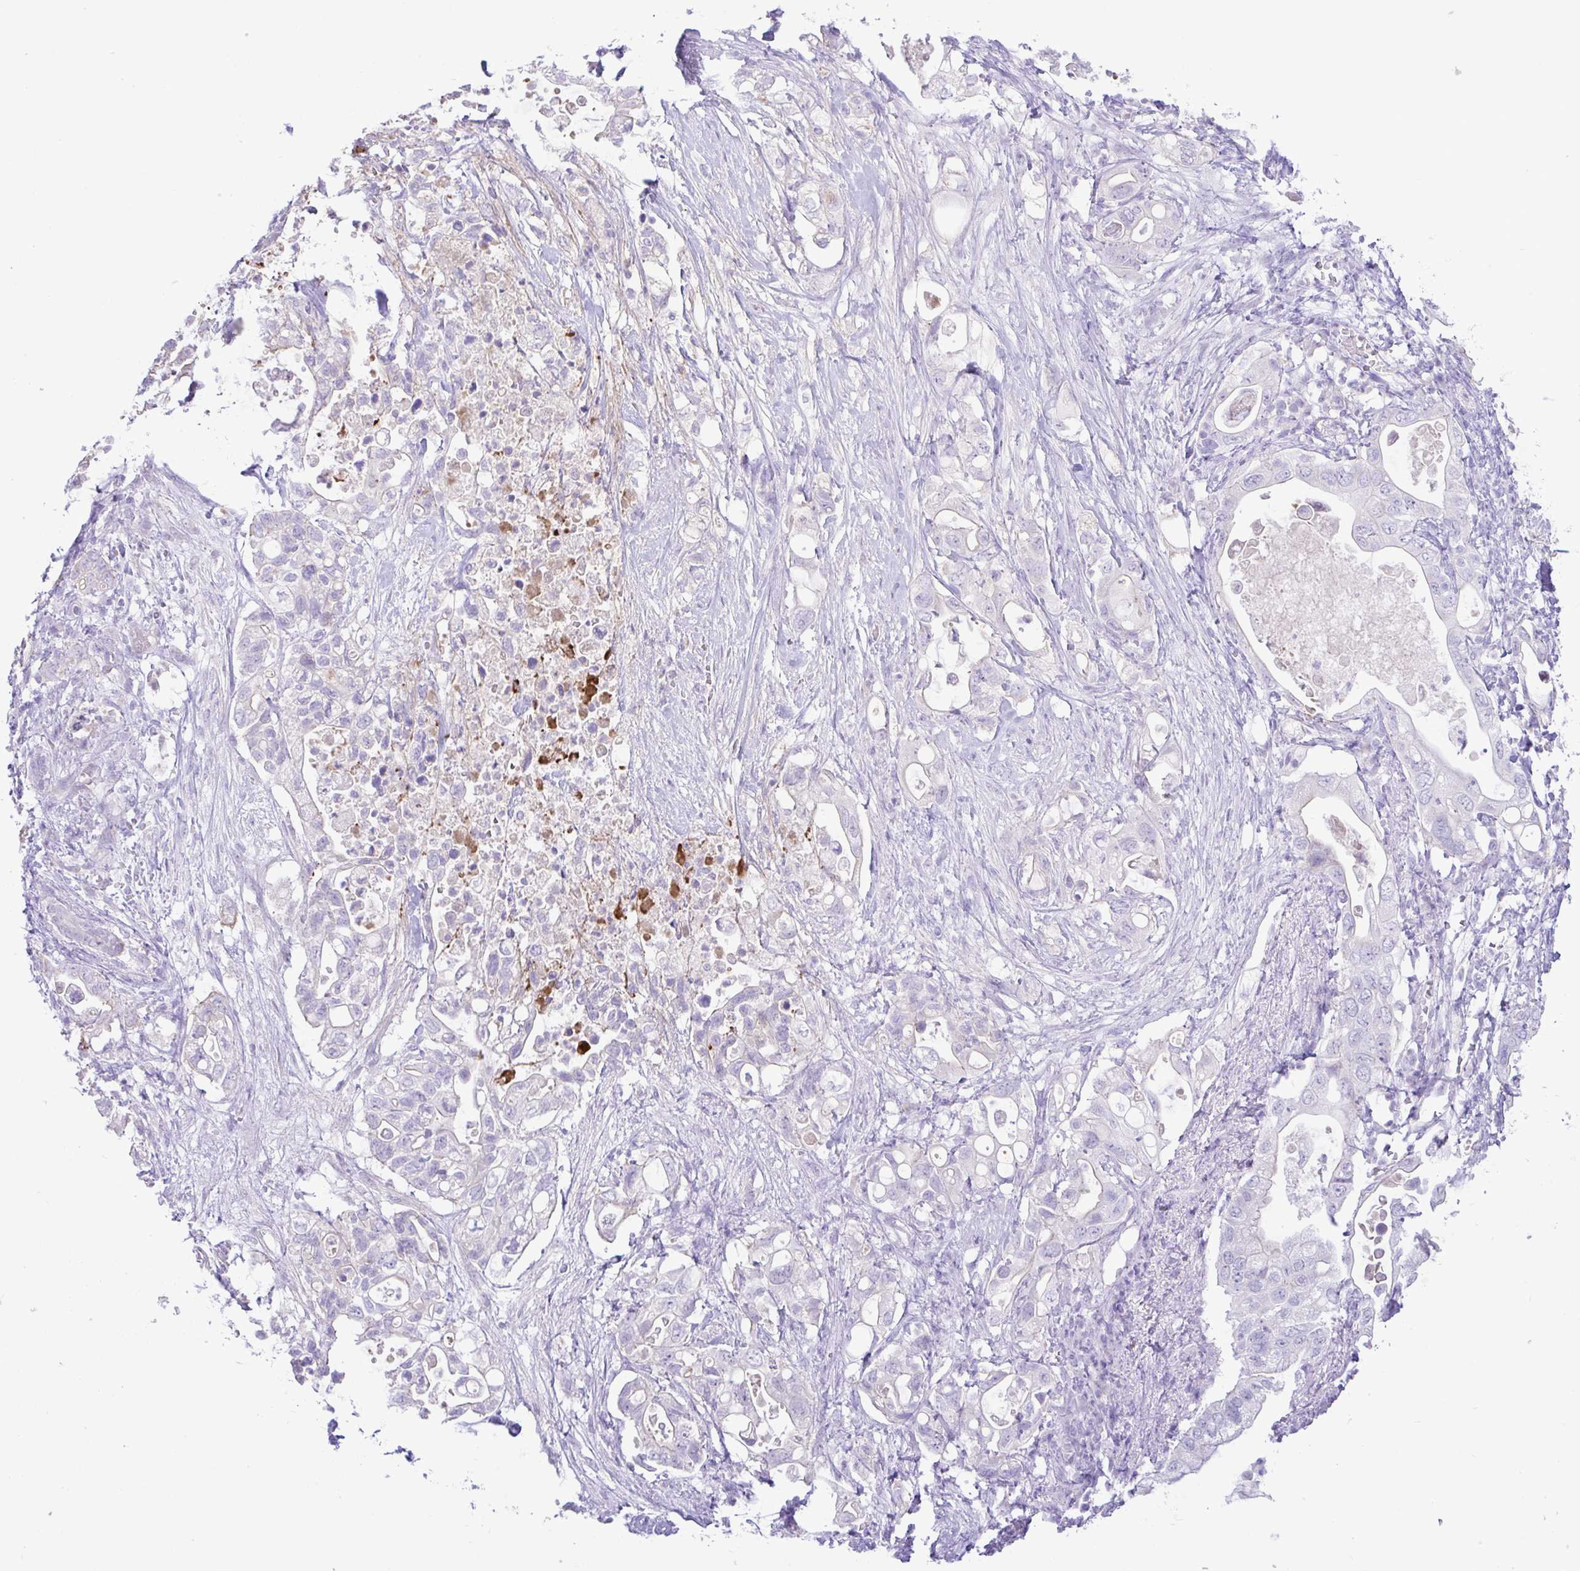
{"staining": {"intensity": "negative", "quantity": "none", "location": "none"}, "tissue": "pancreatic cancer", "cell_type": "Tumor cells", "image_type": "cancer", "snomed": [{"axis": "morphology", "description": "Adenocarcinoma, NOS"}, {"axis": "topography", "description": "Pancreas"}], "caption": "The photomicrograph reveals no significant positivity in tumor cells of pancreatic adenocarcinoma.", "gene": "ZNF101", "patient": {"sex": "female", "age": 72}}